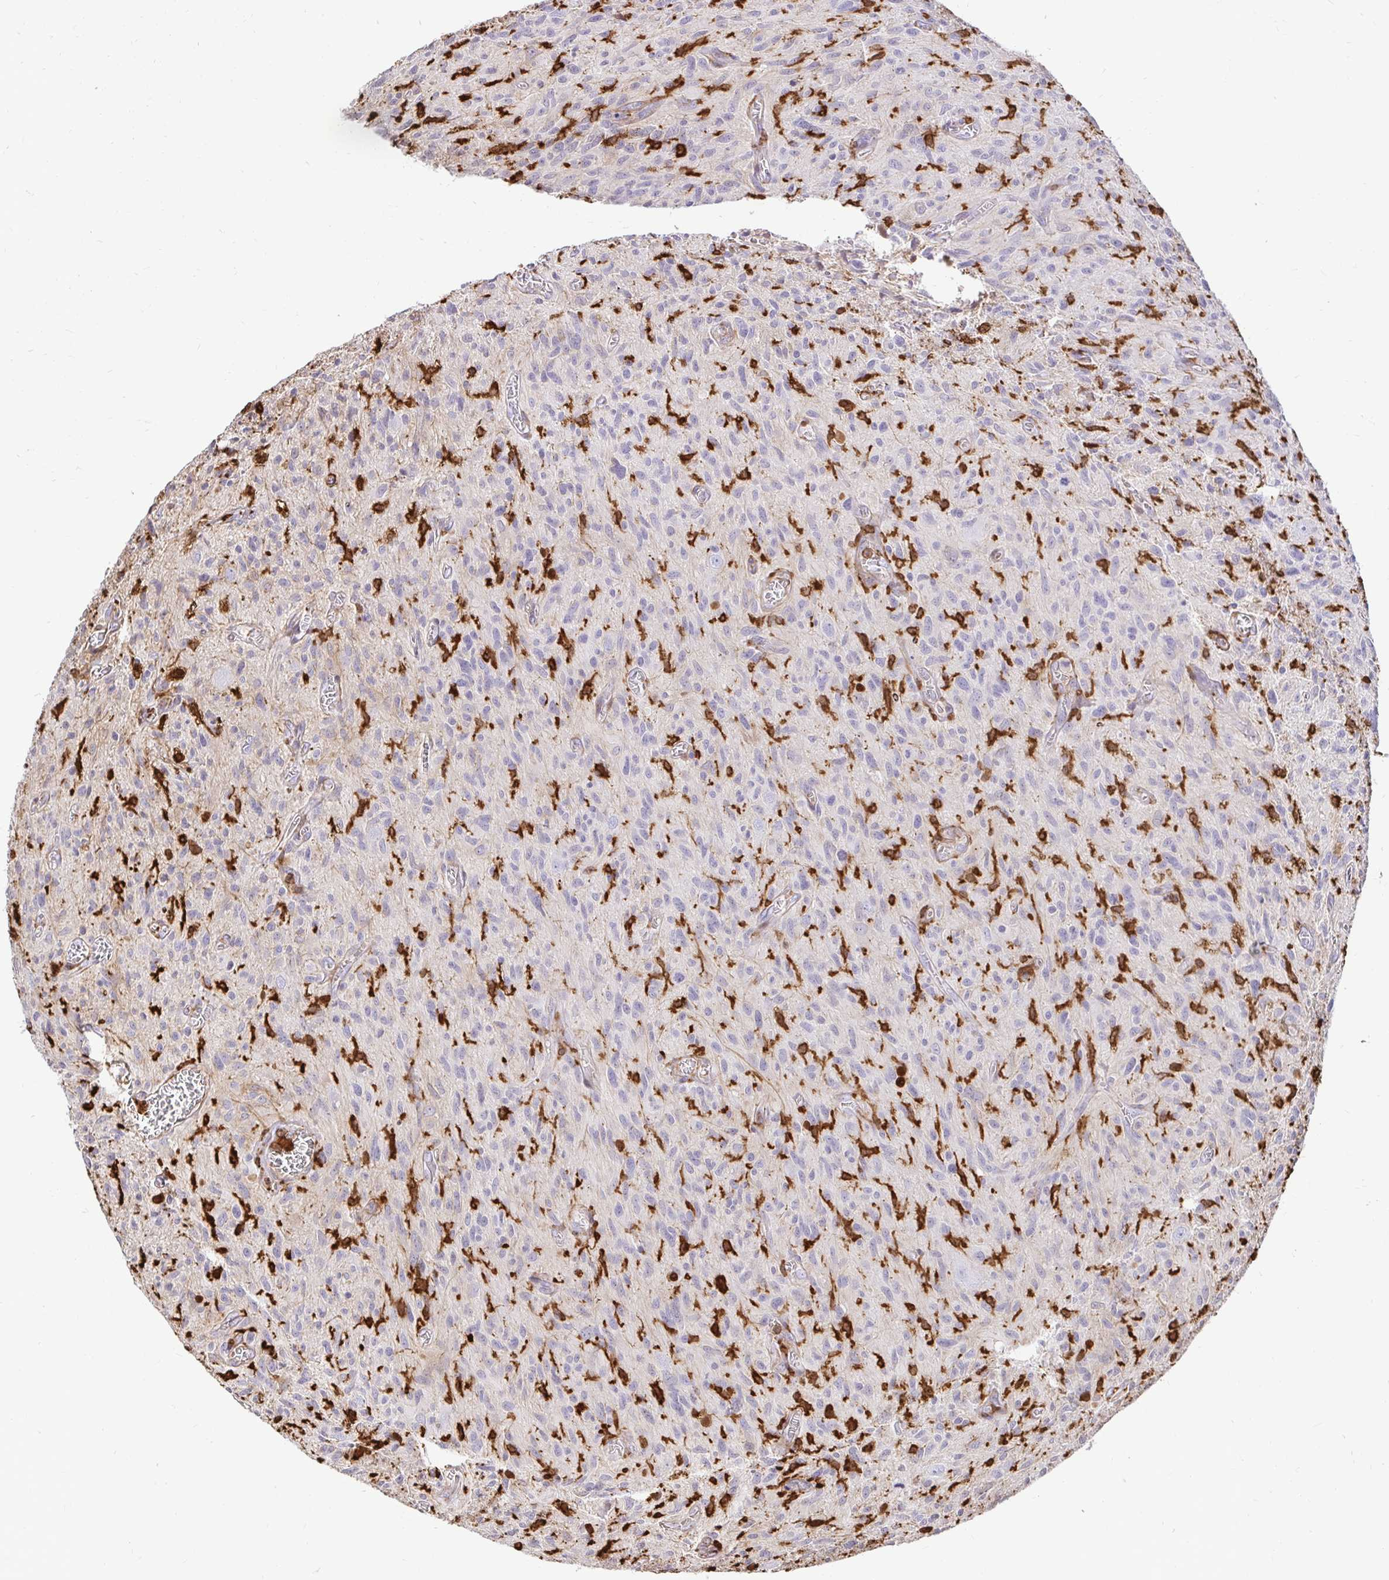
{"staining": {"intensity": "negative", "quantity": "none", "location": "none"}, "tissue": "glioma", "cell_type": "Tumor cells", "image_type": "cancer", "snomed": [{"axis": "morphology", "description": "Glioma, malignant, High grade"}, {"axis": "topography", "description": "Brain"}], "caption": "Human malignant glioma (high-grade) stained for a protein using IHC displays no positivity in tumor cells.", "gene": "GSN", "patient": {"sex": "male", "age": 75}}